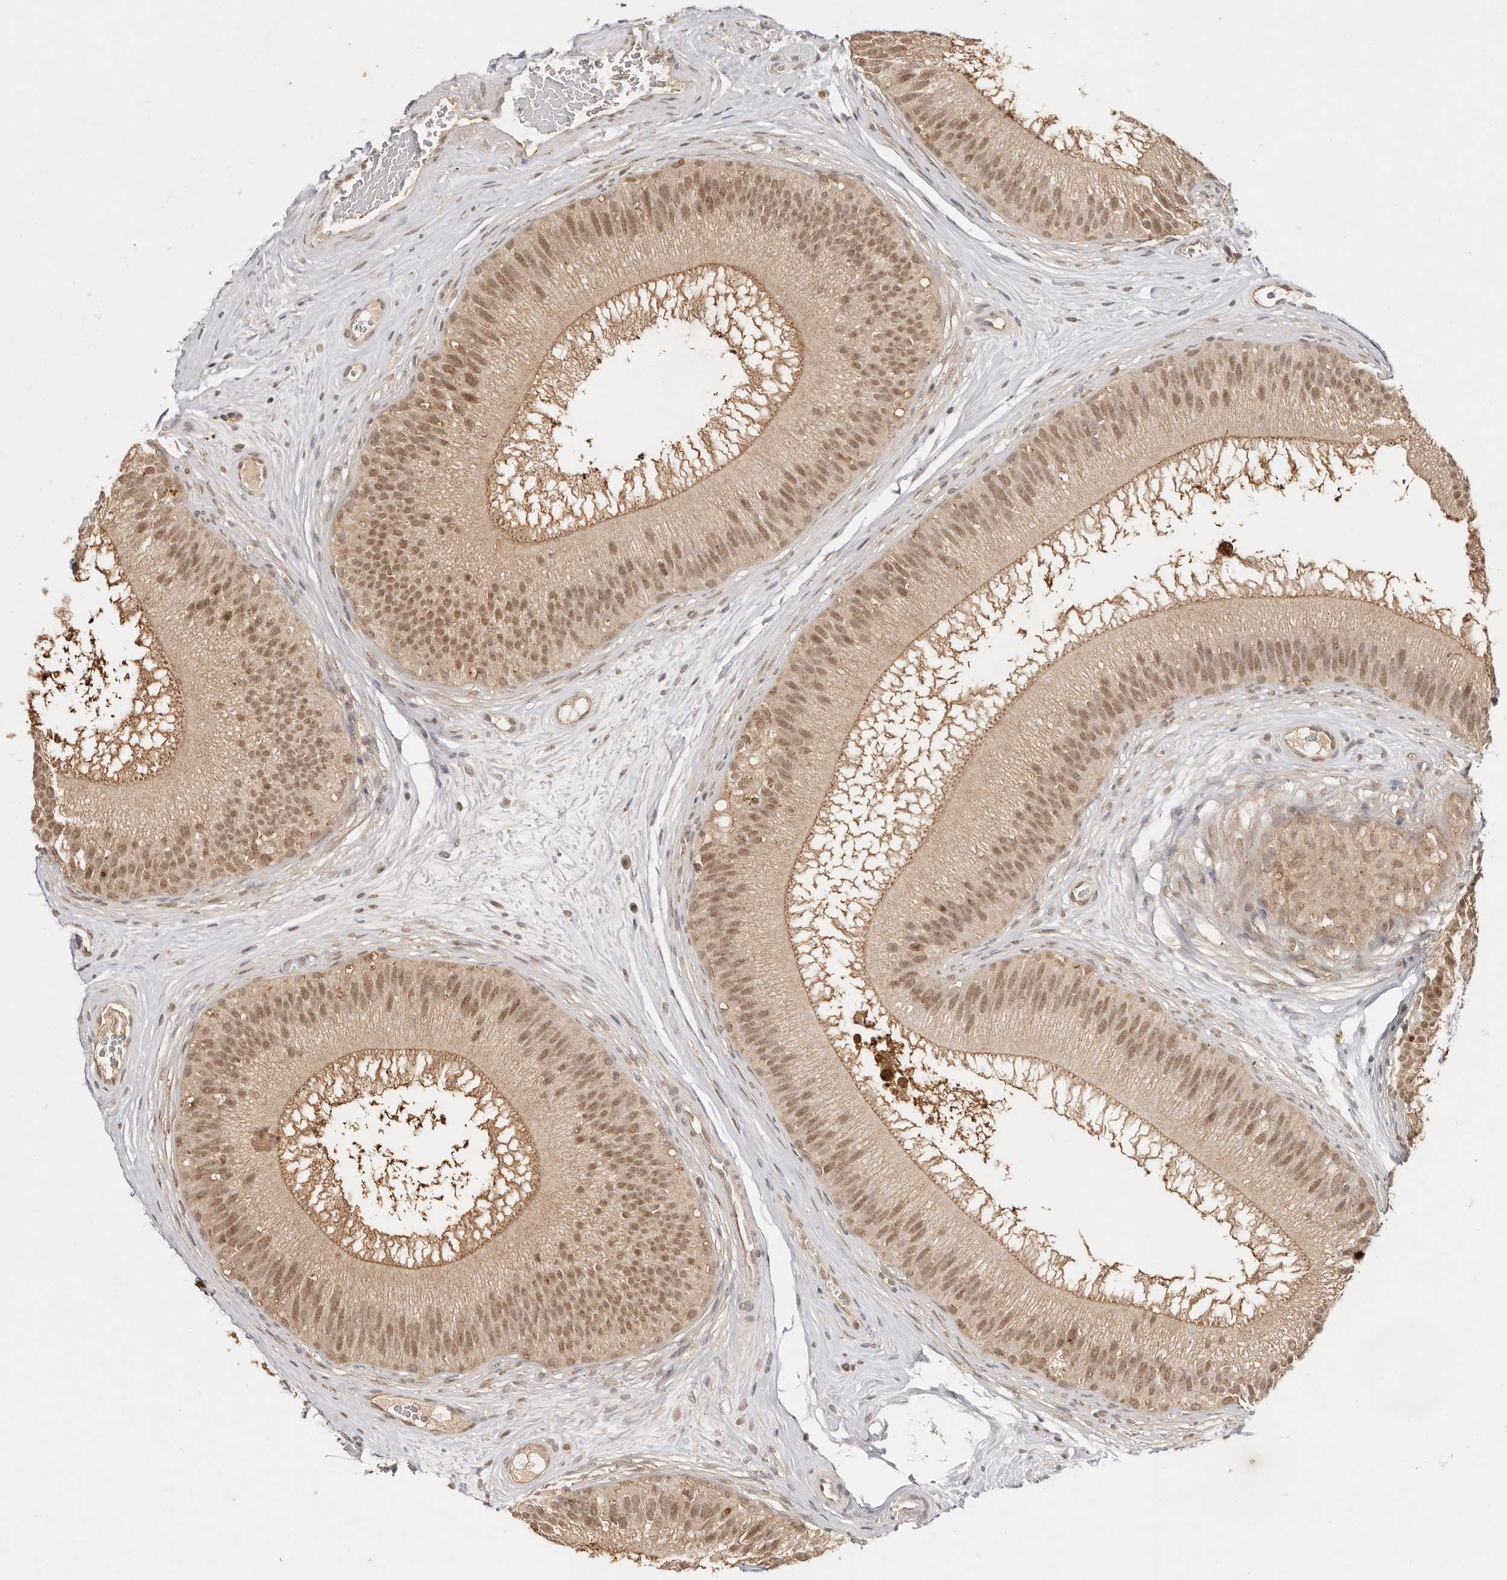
{"staining": {"intensity": "moderate", "quantity": ">75%", "location": "cytoplasmic/membranous,nuclear"}, "tissue": "epididymis", "cell_type": "Glandular cells", "image_type": "normal", "snomed": [{"axis": "morphology", "description": "Normal tissue, NOS"}, {"axis": "topography", "description": "Epididymis"}], "caption": "Immunohistochemical staining of unremarkable human epididymis demonstrates >75% levels of moderate cytoplasmic/membranous,nuclear protein staining in about >75% of glandular cells. The staining was performed using DAB (3,3'-diaminobenzidine) to visualize the protein expression in brown, while the nuclei were stained in blue with hematoxylin (Magnification: 20x).", "gene": "PSMA5", "patient": {"sex": "male", "age": 45}}